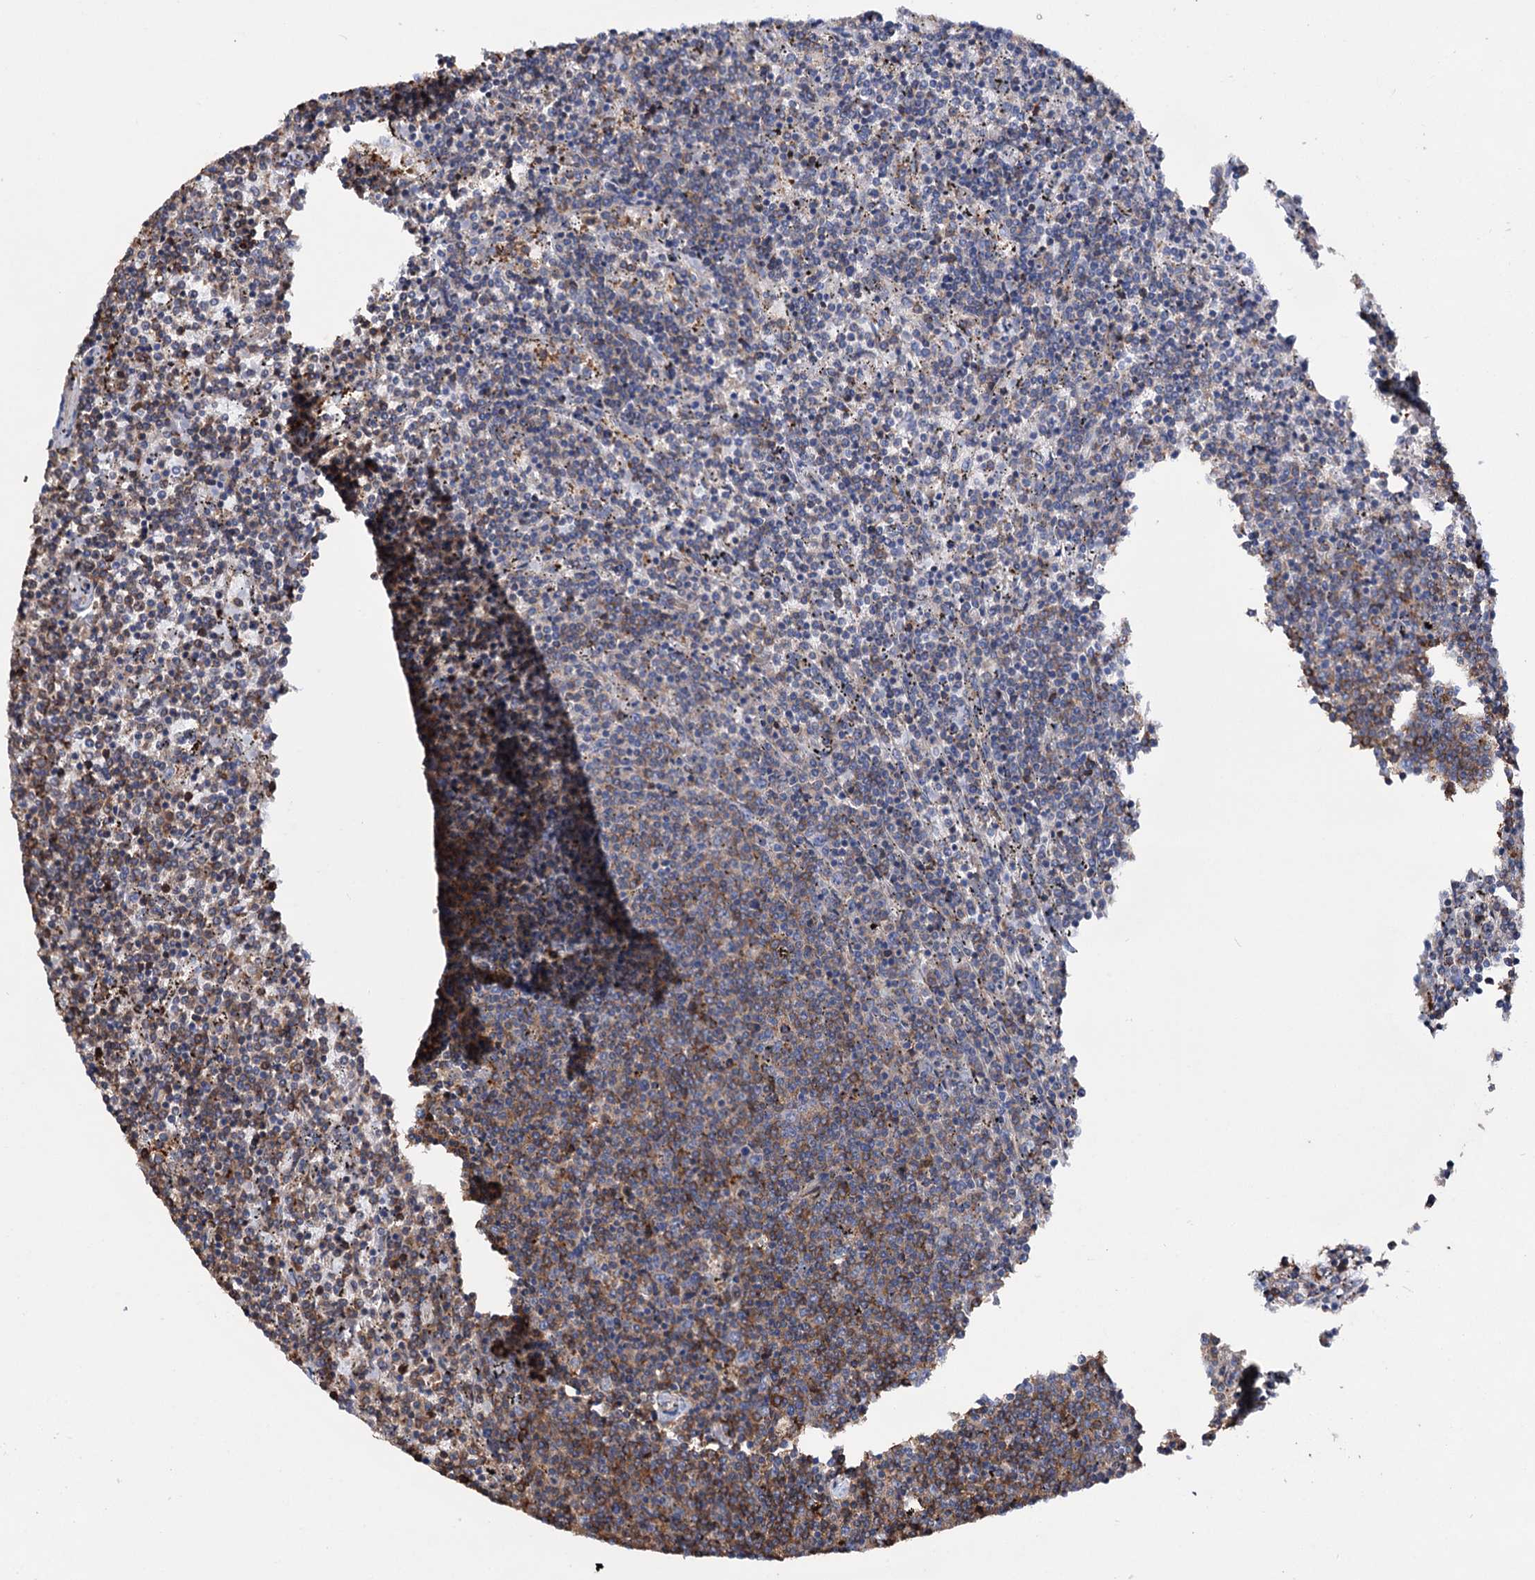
{"staining": {"intensity": "weak", "quantity": "<25%", "location": "cytoplasmic/membranous"}, "tissue": "lymphoma", "cell_type": "Tumor cells", "image_type": "cancer", "snomed": [{"axis": "morphology", "description": "Malignant lymphoma, non-Hodgkin's type, Low grade"}, {"axis": "topography", "description": "Spleen"}], "caption": "Human lymphoma stained for a protein using immunohistochemistry (IHC) demonstrates no positivity in tumor cells.", "gene": "SCPEP1", "patient": {"sex": "female", "age": 50}}